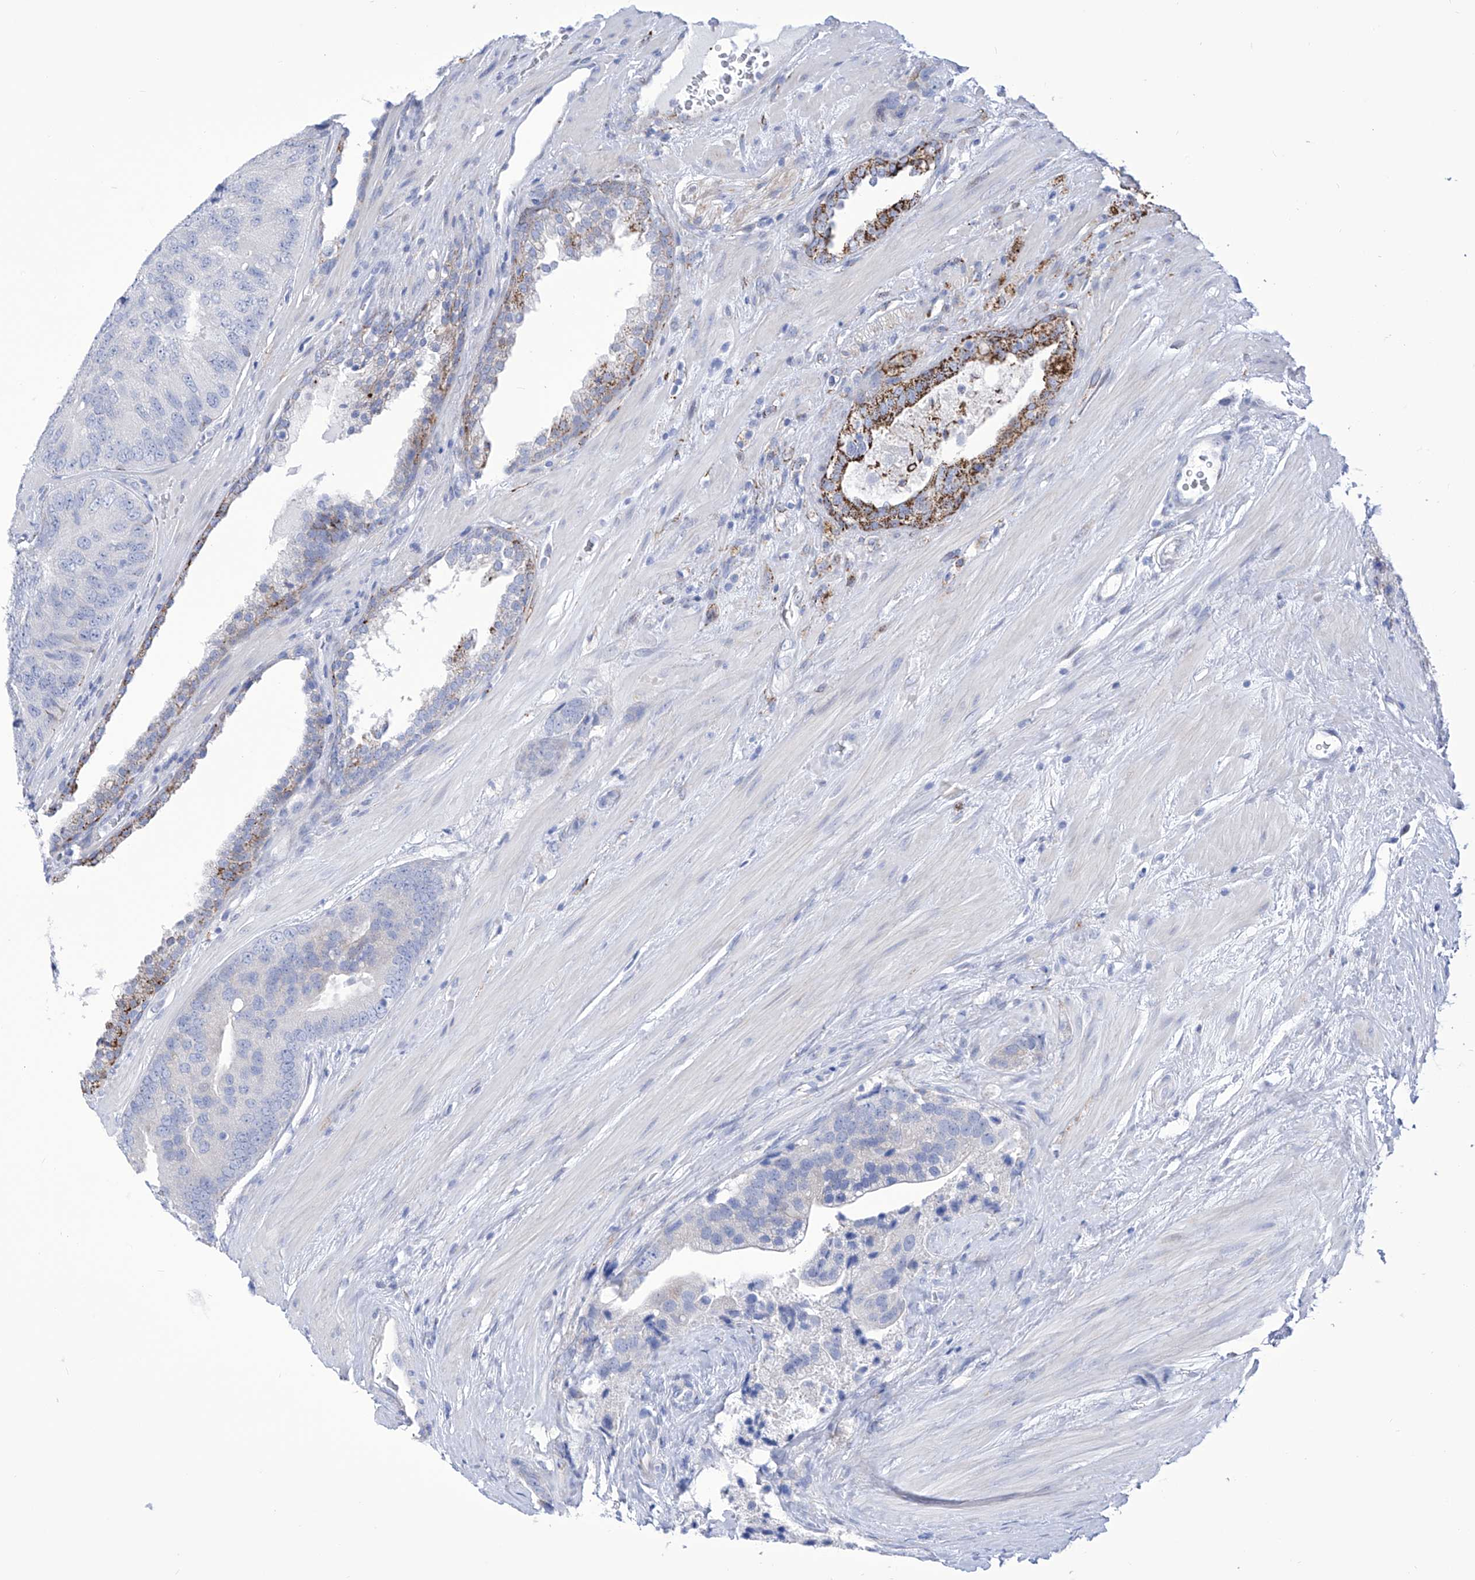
{"staining": {"intensity": "negative", "quantity": "none", "location": "none"}, "tissue": "prostate cancer", "cell_type": "Tumor cells", "image_type": "cancer", "snomed": [{"axis": "morphology", "description": "Adenocarcinoma, High grade"}, {"axis": "topography", "description": "Prostate"}], "caption": "IHC of human high-grade adenocarcinoma (prostate) shows no positivity in tumor cells. (DAB (3,3'-diaminobenzidine) immunohistochemistry, high magnification).", "gene": "C1orf87", "patient": {"sex": "male", "age": 70}}